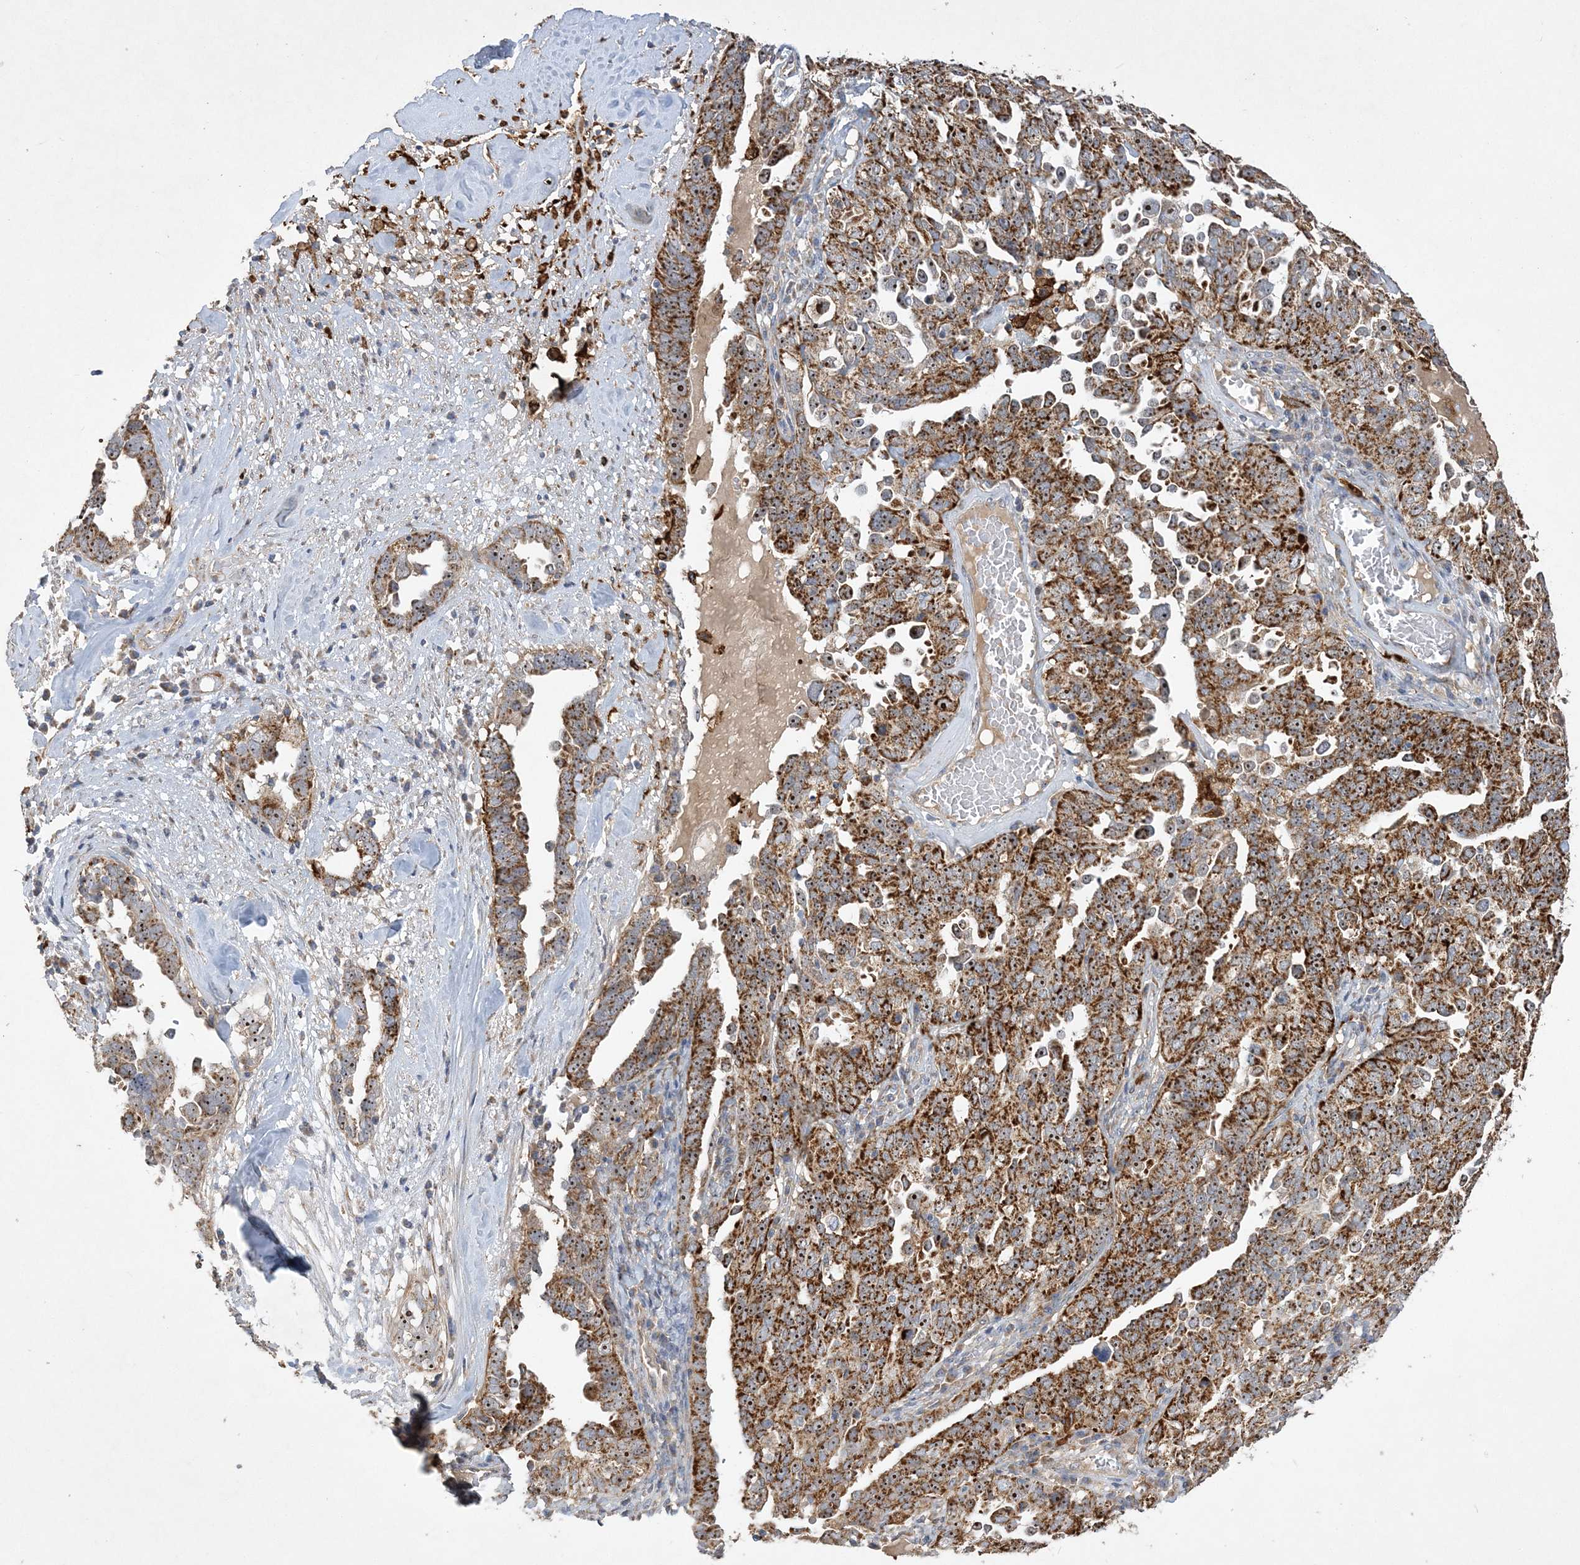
{"staining": {"intensity": "moderate", "quantity": ">75%", "location": "cytoplasmic/membranous,nuclear"}, "tissue": "ovarian cancer", "cell_type": "Tumor cells", "image_type": "cancer", "snomed": [{"axis": "morphology", "description": "Carcinoma, endometroid"}, {"axis": "topography", "description": "Ovary"}], "caption": "Brown immunohistochemical staining in endometroid carcinoma (ovarian) displays moderate cytoplasmic/membranous and nuclear staining in approximately >75% of tumor cells. The staining was performed using DAB (3,3'-diaminobenzidine), with brown indicating positive protein expression. Nuclei are stained blue with hematoxylin.", "gene": "FEZ2", "patient": {"sex": "female", "age": 62}}